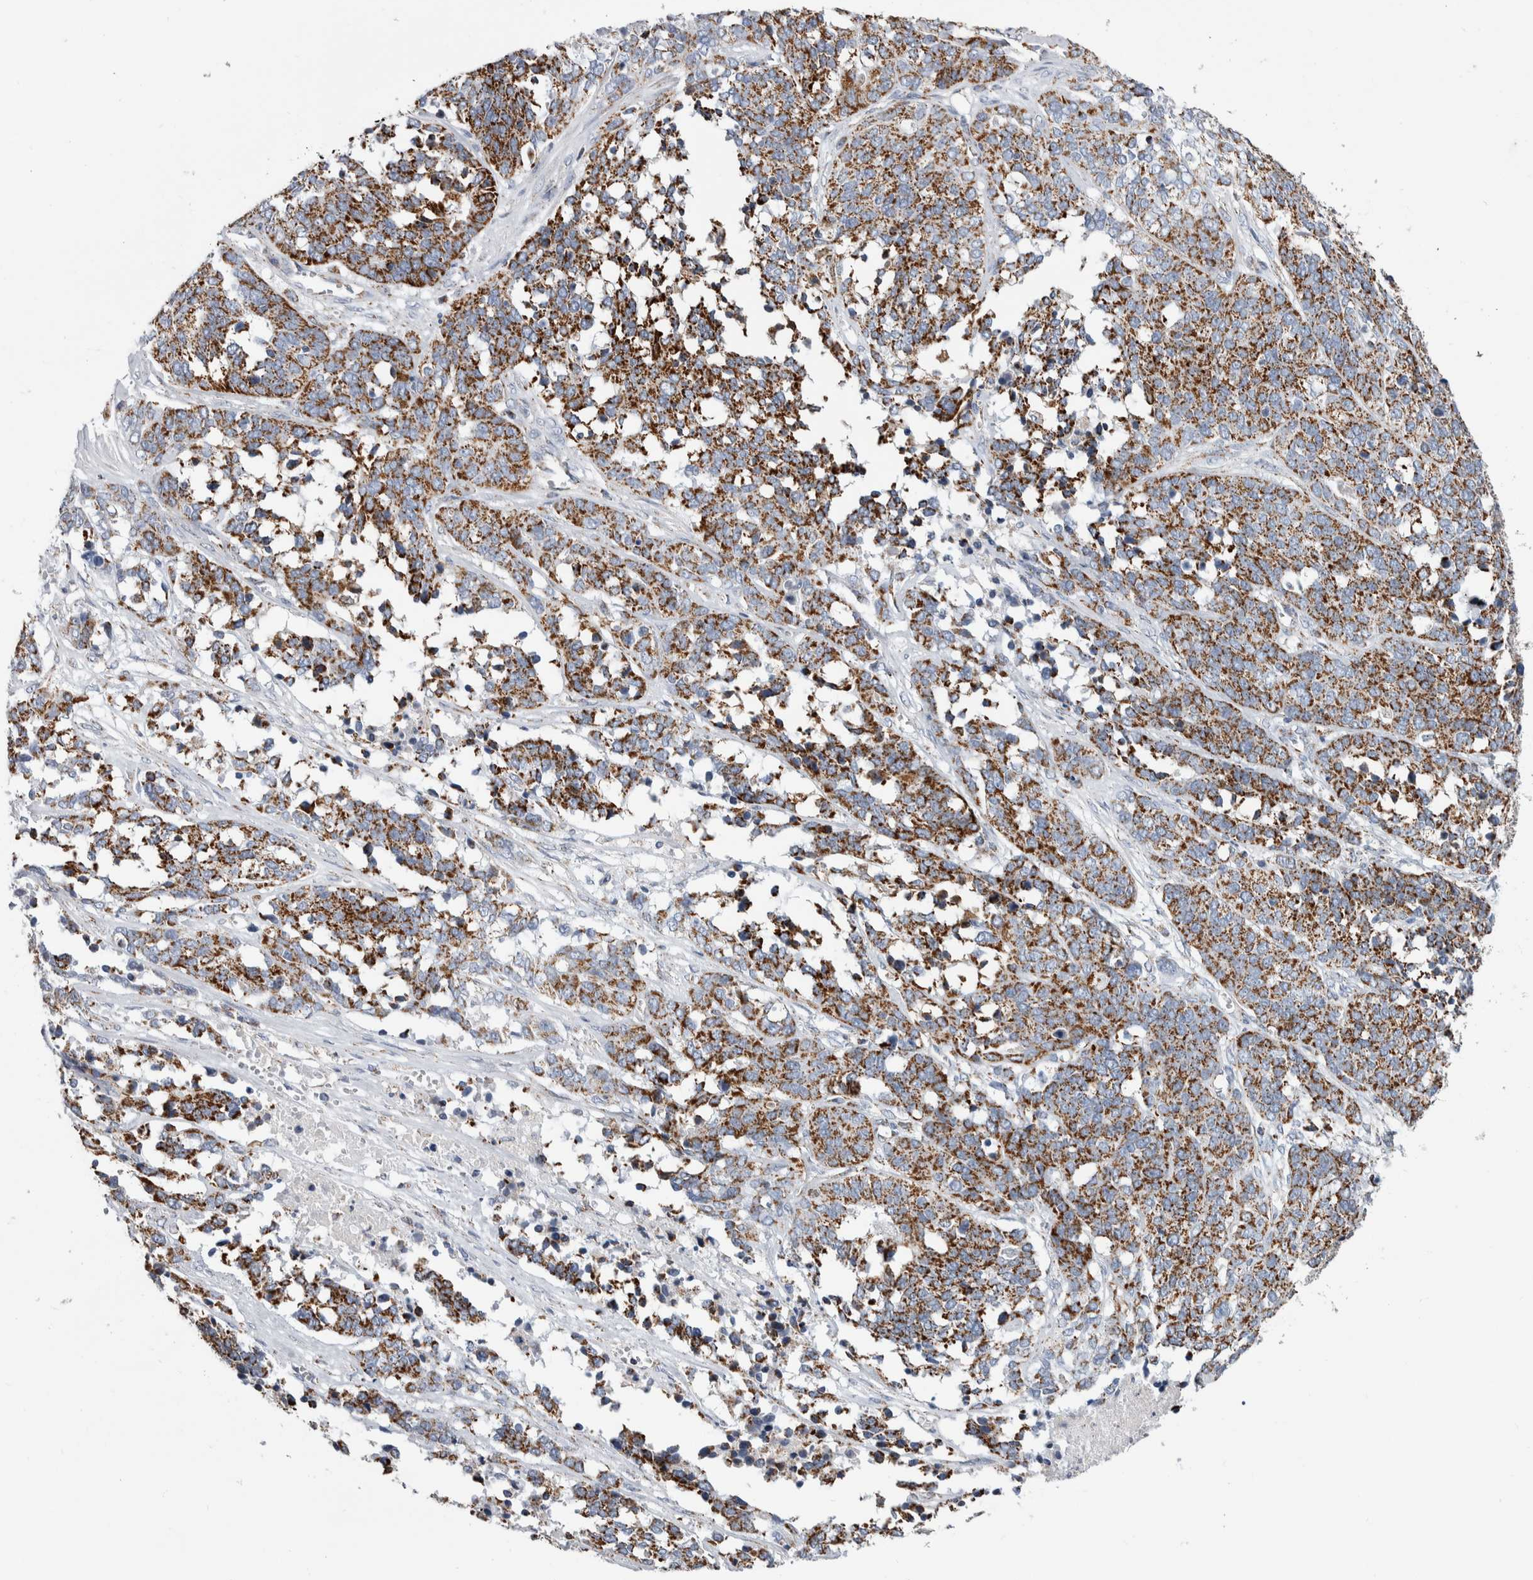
{"staining": {"intensity": "moderate", "quantity": ">75%", "location": "cytoplasmic/membranous"}, "tissue": "ovarian cancer", "cell_type": "Tumor cells", "image_type": "cancer", "snomed": [{"axis": "morphology", "description": "Cystadenocarcinoma, serous, NOS"}, {"axis": "topography", "description": "Ovary"}], "caption": "This is an image of immunohistochemistry (IHC) staining of serous cystadenocarcinoma (ovarian), which shows moderate staining in the cytoplasmic/membranous of tumor cells.", "gene": "ETFA", "patient": {"sex": "female", "age": 44}}